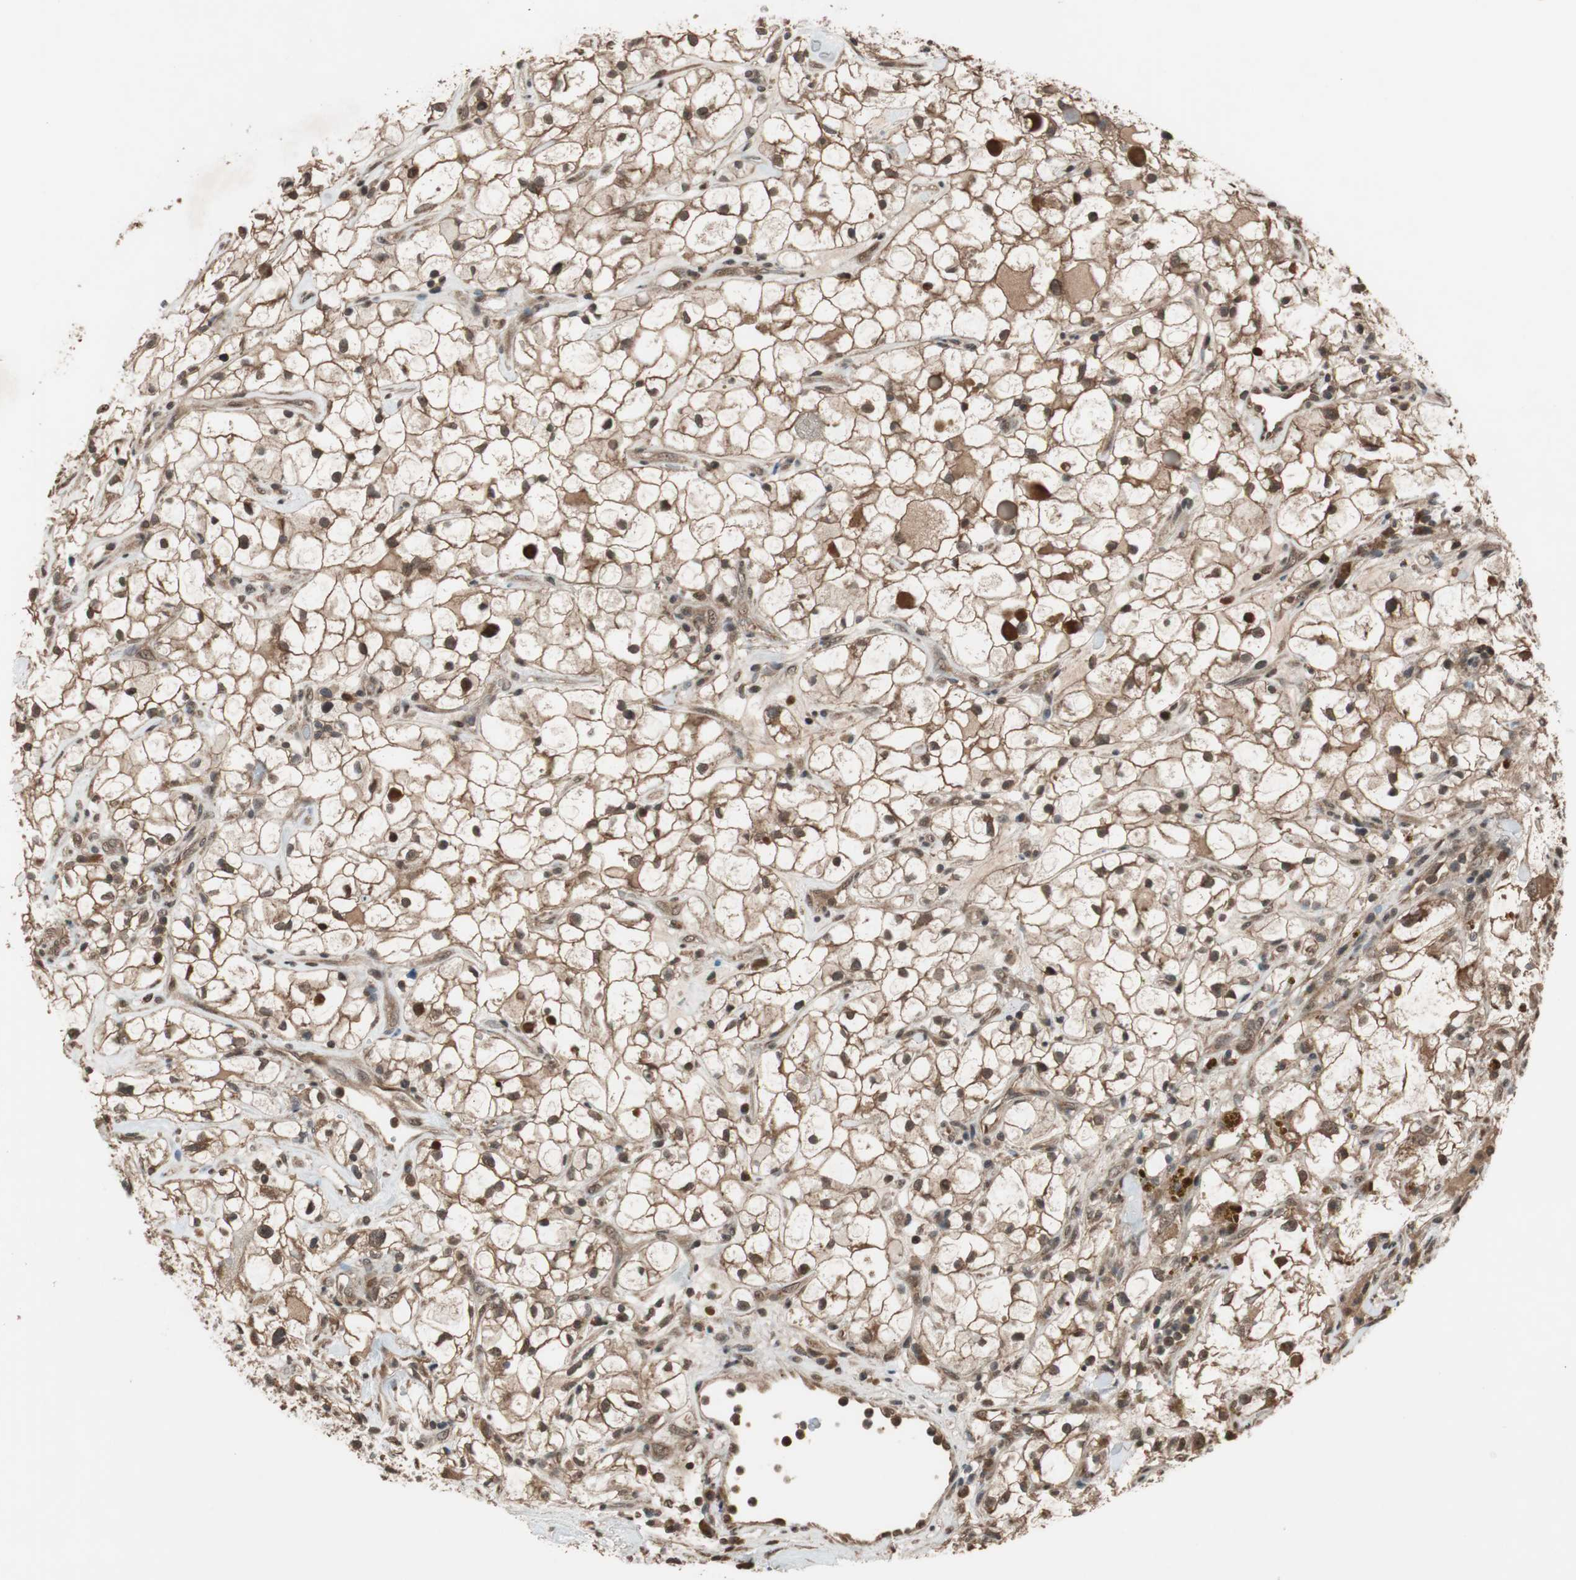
{"staining": {"intensity": "strong", "quantity": ">75%", "location": "cytoplasmic/membranous,nuclear"}, "tissue": "renal cancer", "cell_type": "Tumor cells", "image_type": "cancer", "snomed": [{"axis": "morphology", "description": "Adenocarcinoma, NOS"}, {"axis": "topography", "description": "Kidney"}], "caption": "DAB immunohistochemical staining of renal cancer (adenocarcinoma) displays strong cytoplasmic/membranous and nuclear protein staining in about >75% of tumor cells.", "gene": "TMEM230", "patient": {"sex": "female", "age": 60}}